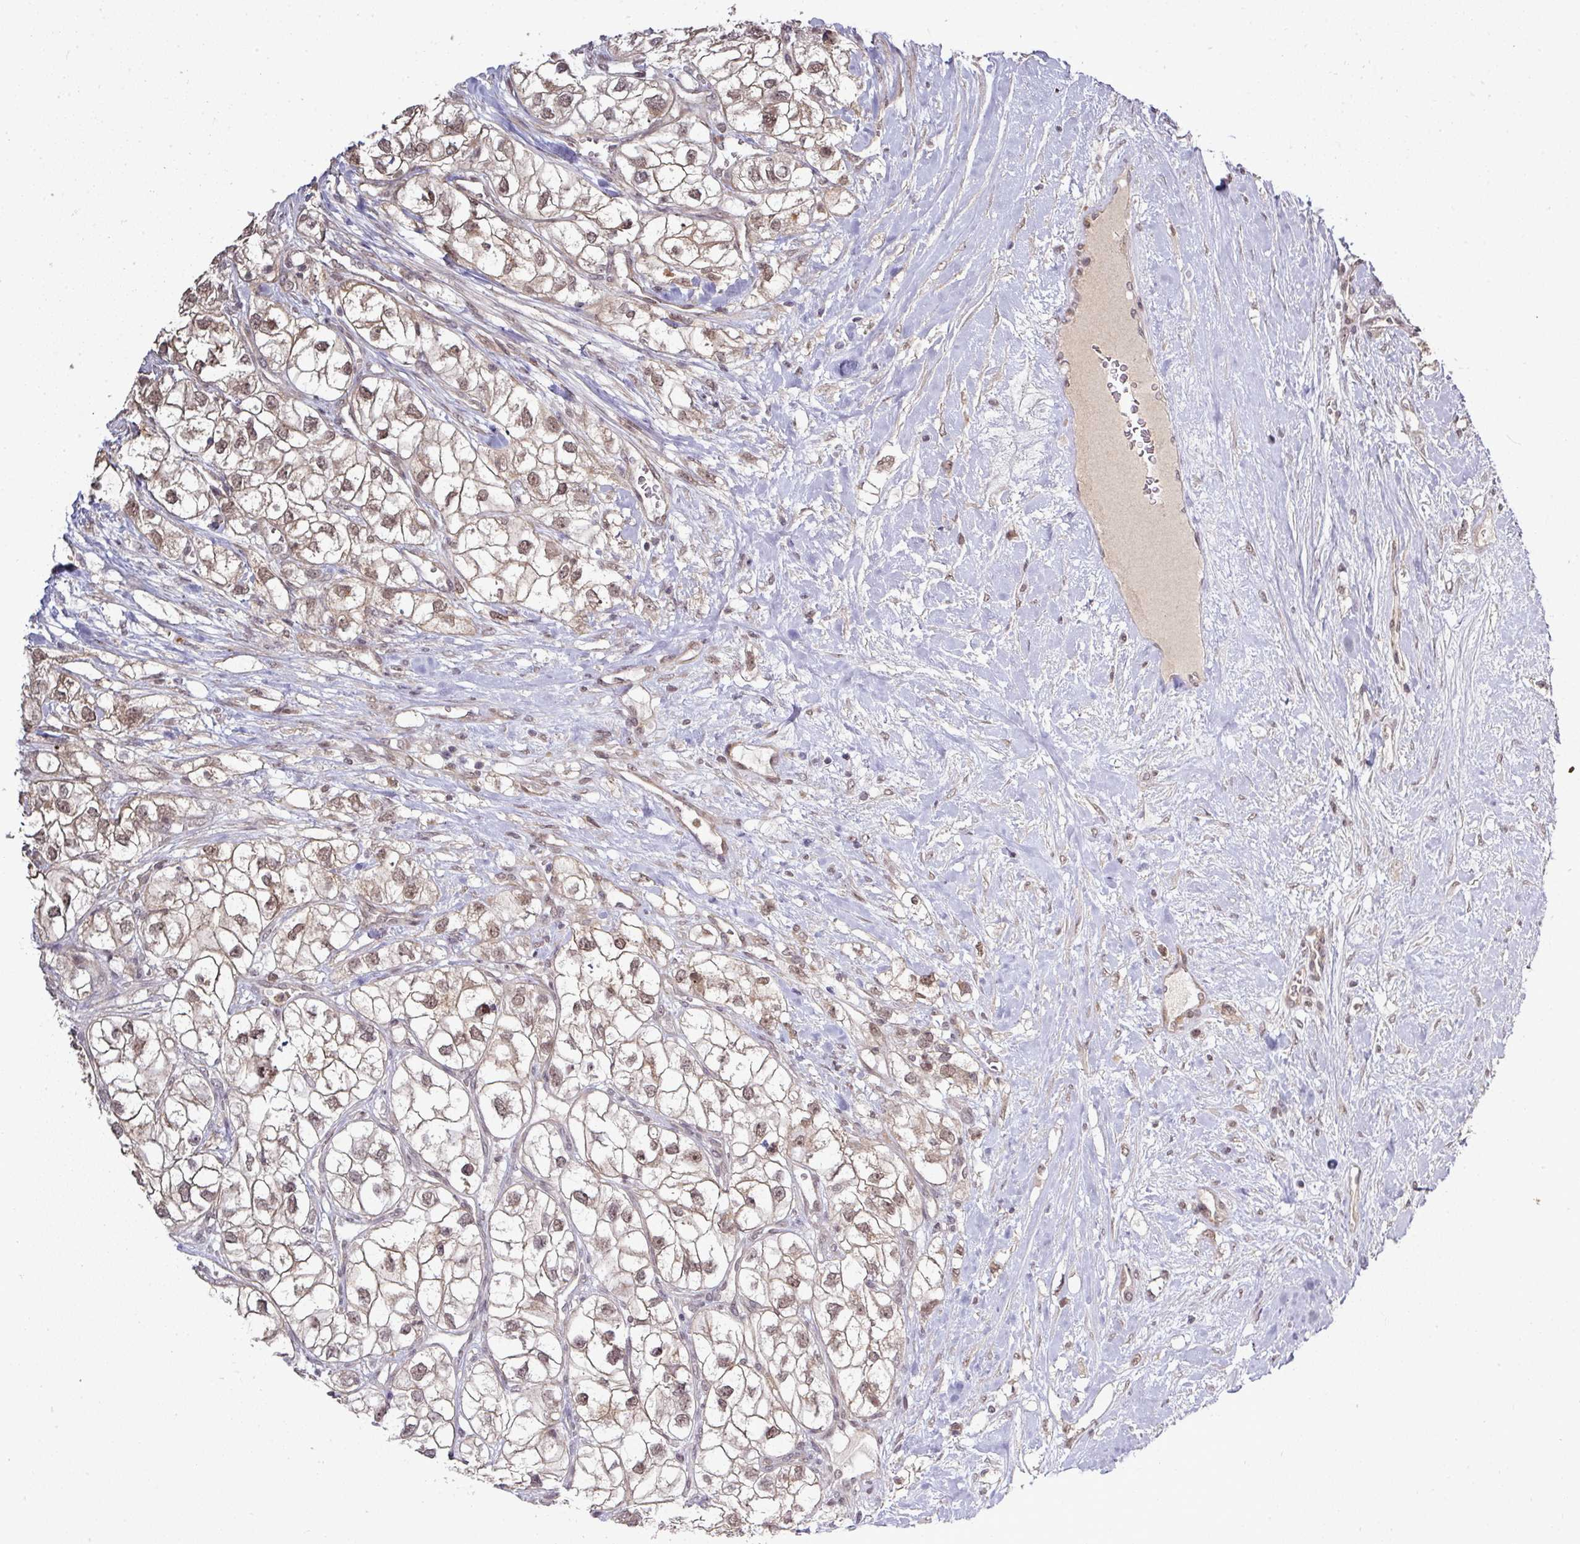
{"staining": {"intensity": "moderate", "quantity": ">75%", "location": "nuclear"}, "tissue": "renal cancer", "cell_type": "Tumor cells", "image_type": "cancer", "snomed": [{"axis": "morphology", "description": "Adenocarcinoma, NOS"}, {"axis": "topography", "description": "Kidney"}], "caption": "Tumor cells exhibit medium levels of moderate nuclear expression in about >75% of cells in human adenocarcinoma (renal).", "gene": "GTF2H3", "patient": {"sex": "male", "age": 59}}